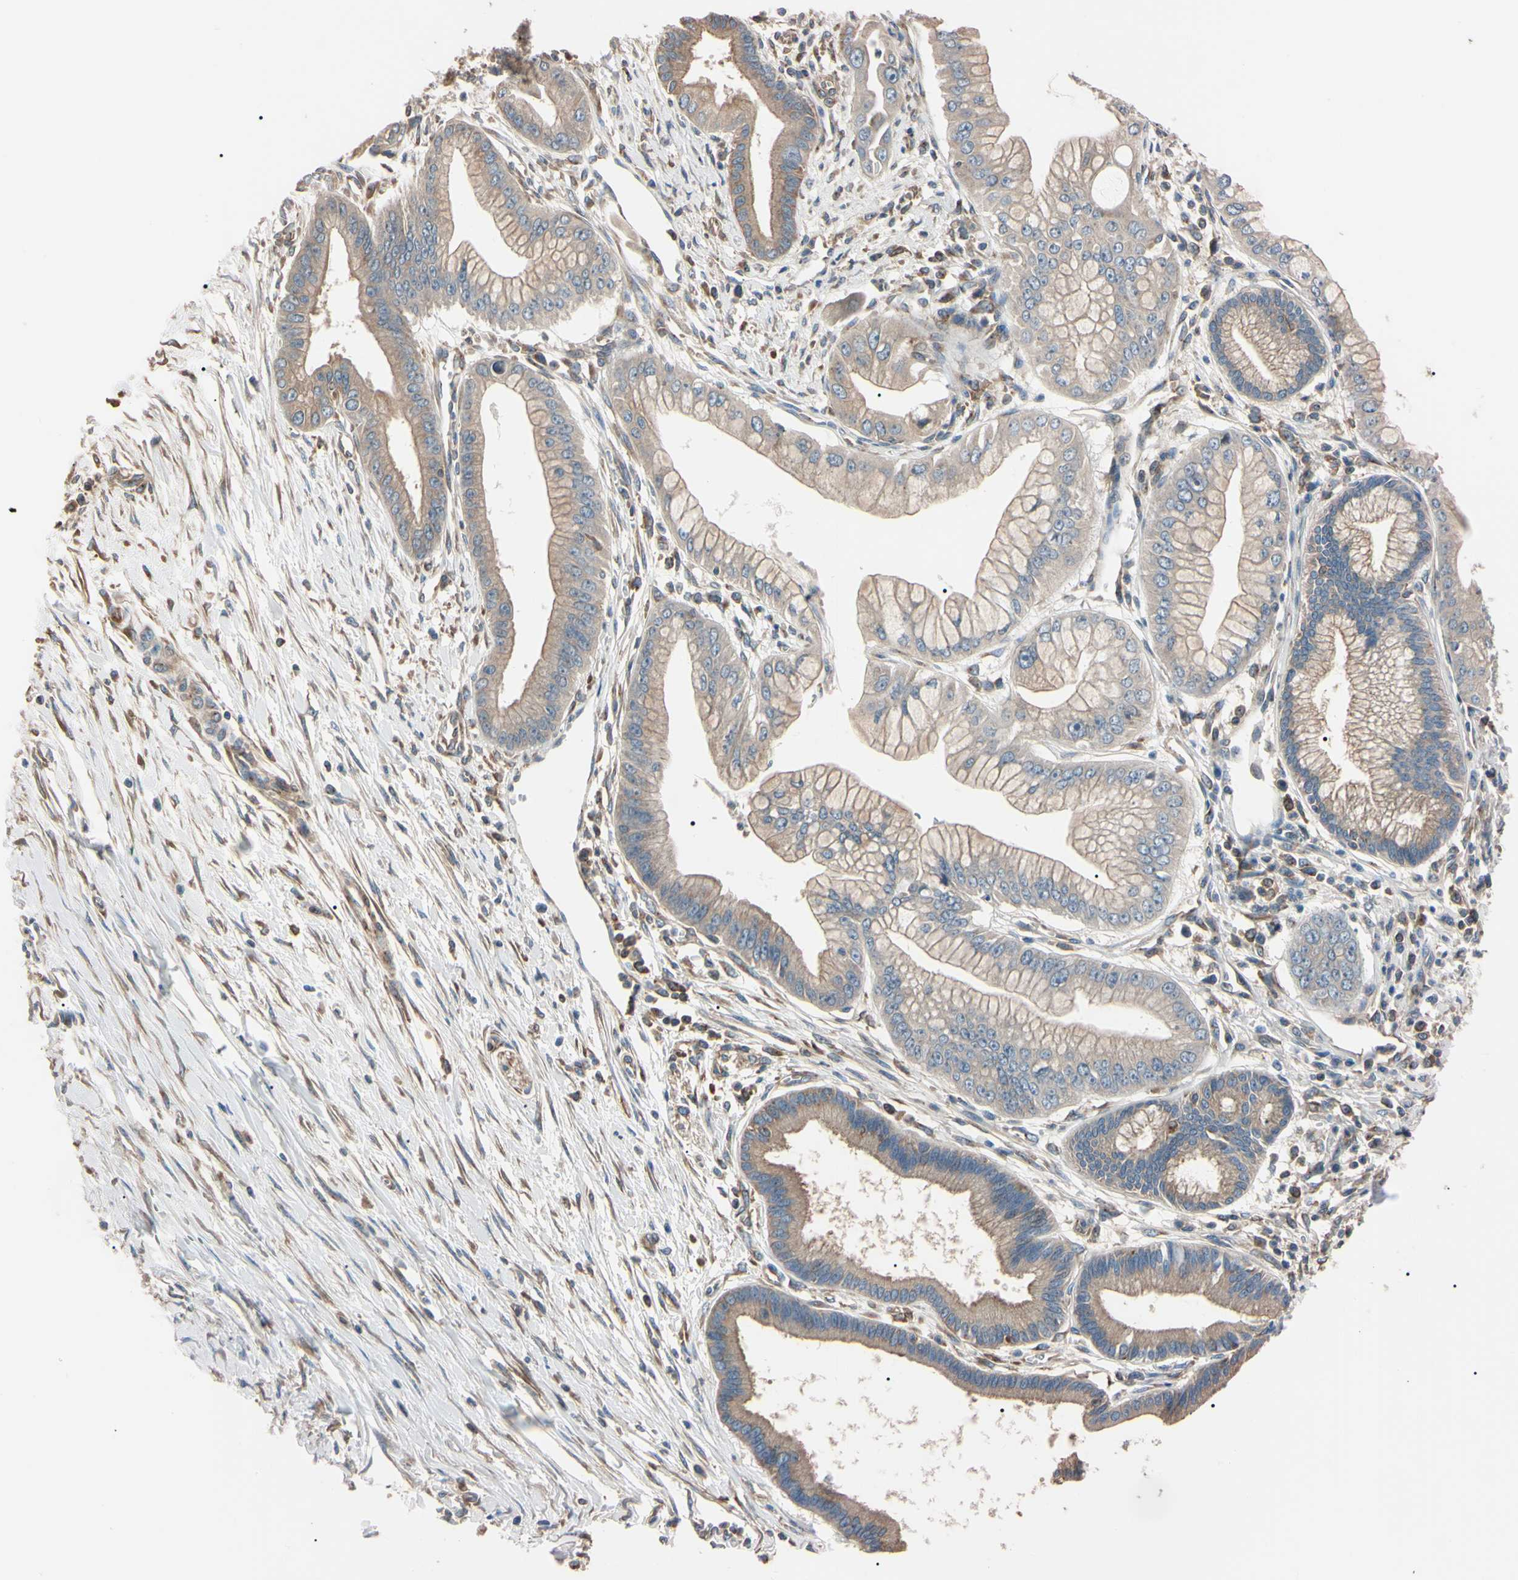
{"staining": {"intensity": "moderate", "quantity": ">75%", "location": "cytoplasmic/membranous"}, "tissue": "pancreatic cancer", "cell_type": "Tumor cells", "image_type": "cancer", "snomed": [{"axis": "morphology", "description": "Adenocarcinoma, NOS"}, {"axis": "topography", "description": "Pancreas"}], "caption": "Immunohistochemistry (DAB (3,3'-diaminobenzidine)) staining of pancreatic adenocarcinoma demonstrates moderate cytoplasmic/membranous protein staining in about >75% of tumor cells.", "gene": "PRKACA", "patient": {"sex": "male", "age": 59}}